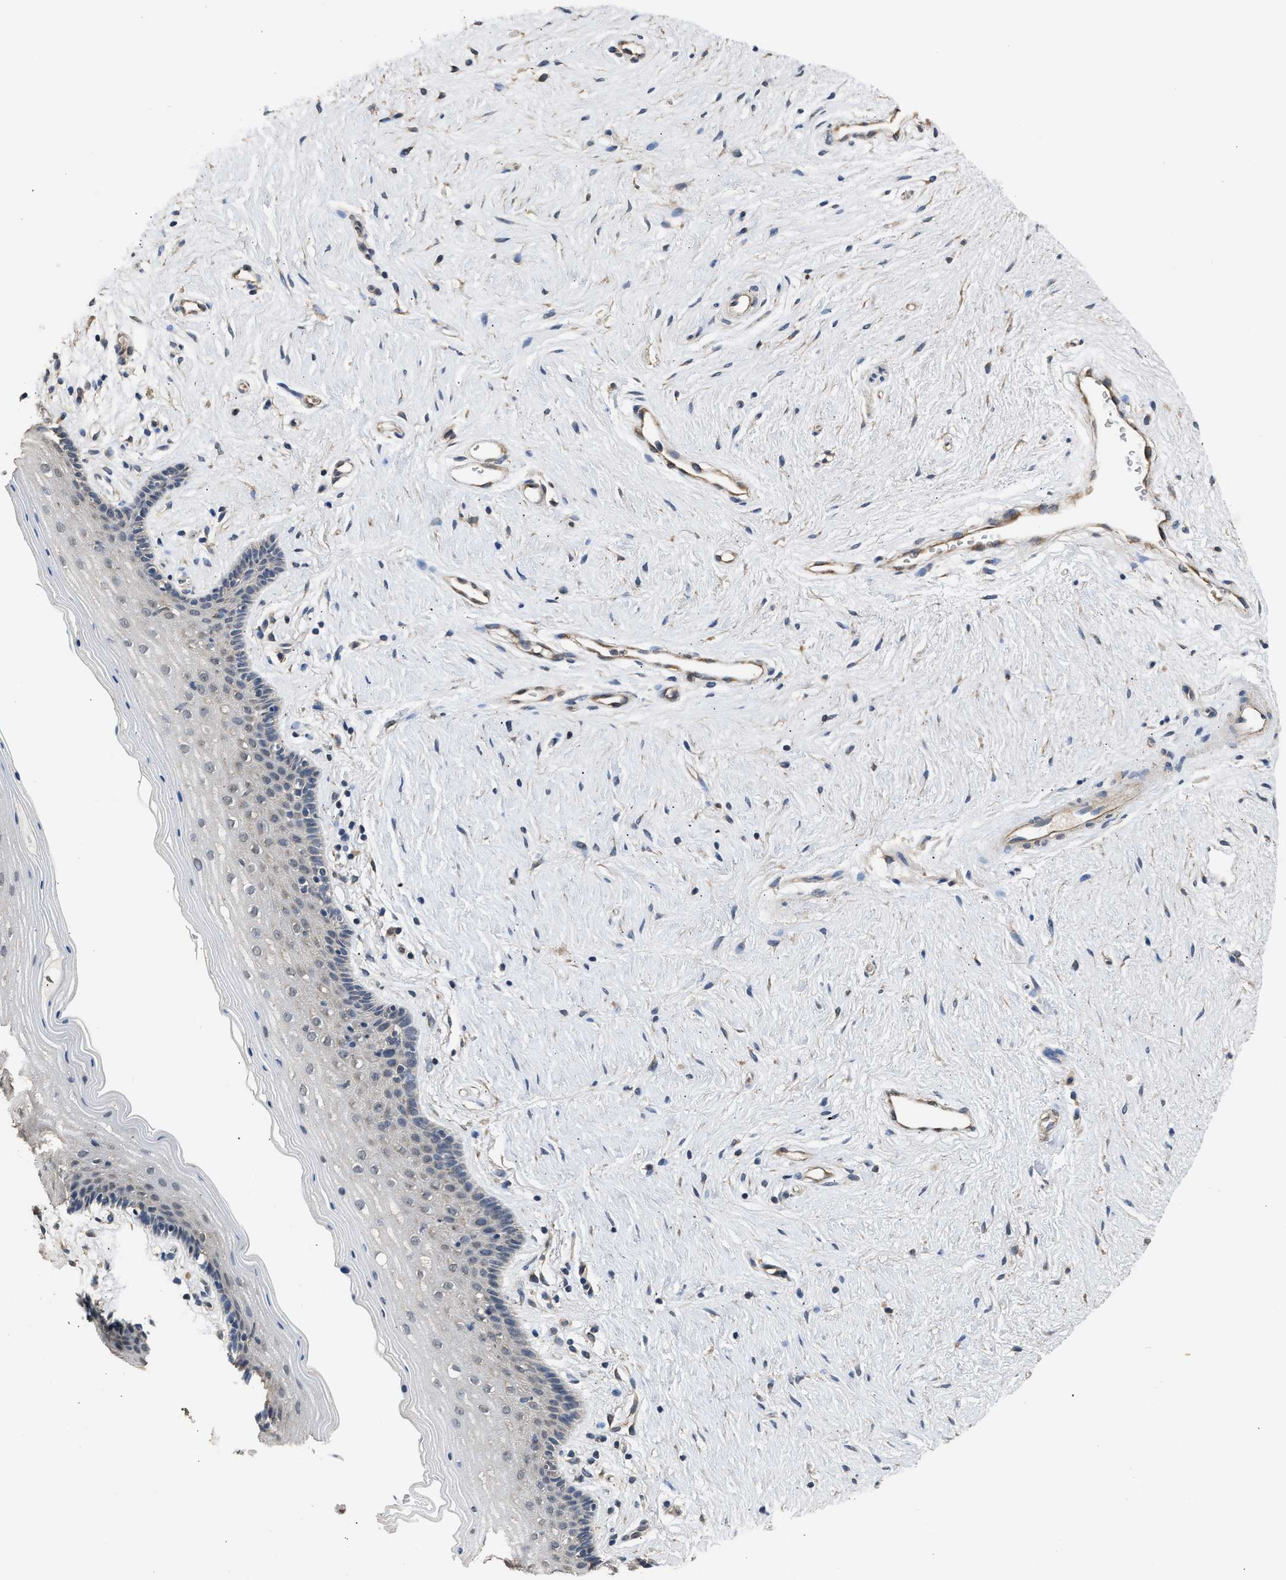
{"staining": {"intensity": "negative", "quantity": "none", "location": "none"}, "tissue": "vagina", "cell_type": "Squamous epithelial cells", "image_type": "normal", "snomed": [{"axis": "morphology", "description": "Normal tissue, NOS"}, {"axis": "topography", "description": "Vagina"}], "caption": "IHC of unremarkable human vagina reveals no staining in squamous epithelial cells.", "gene": "SPINT2", "patient": {"sex": "female", "age": 44}}